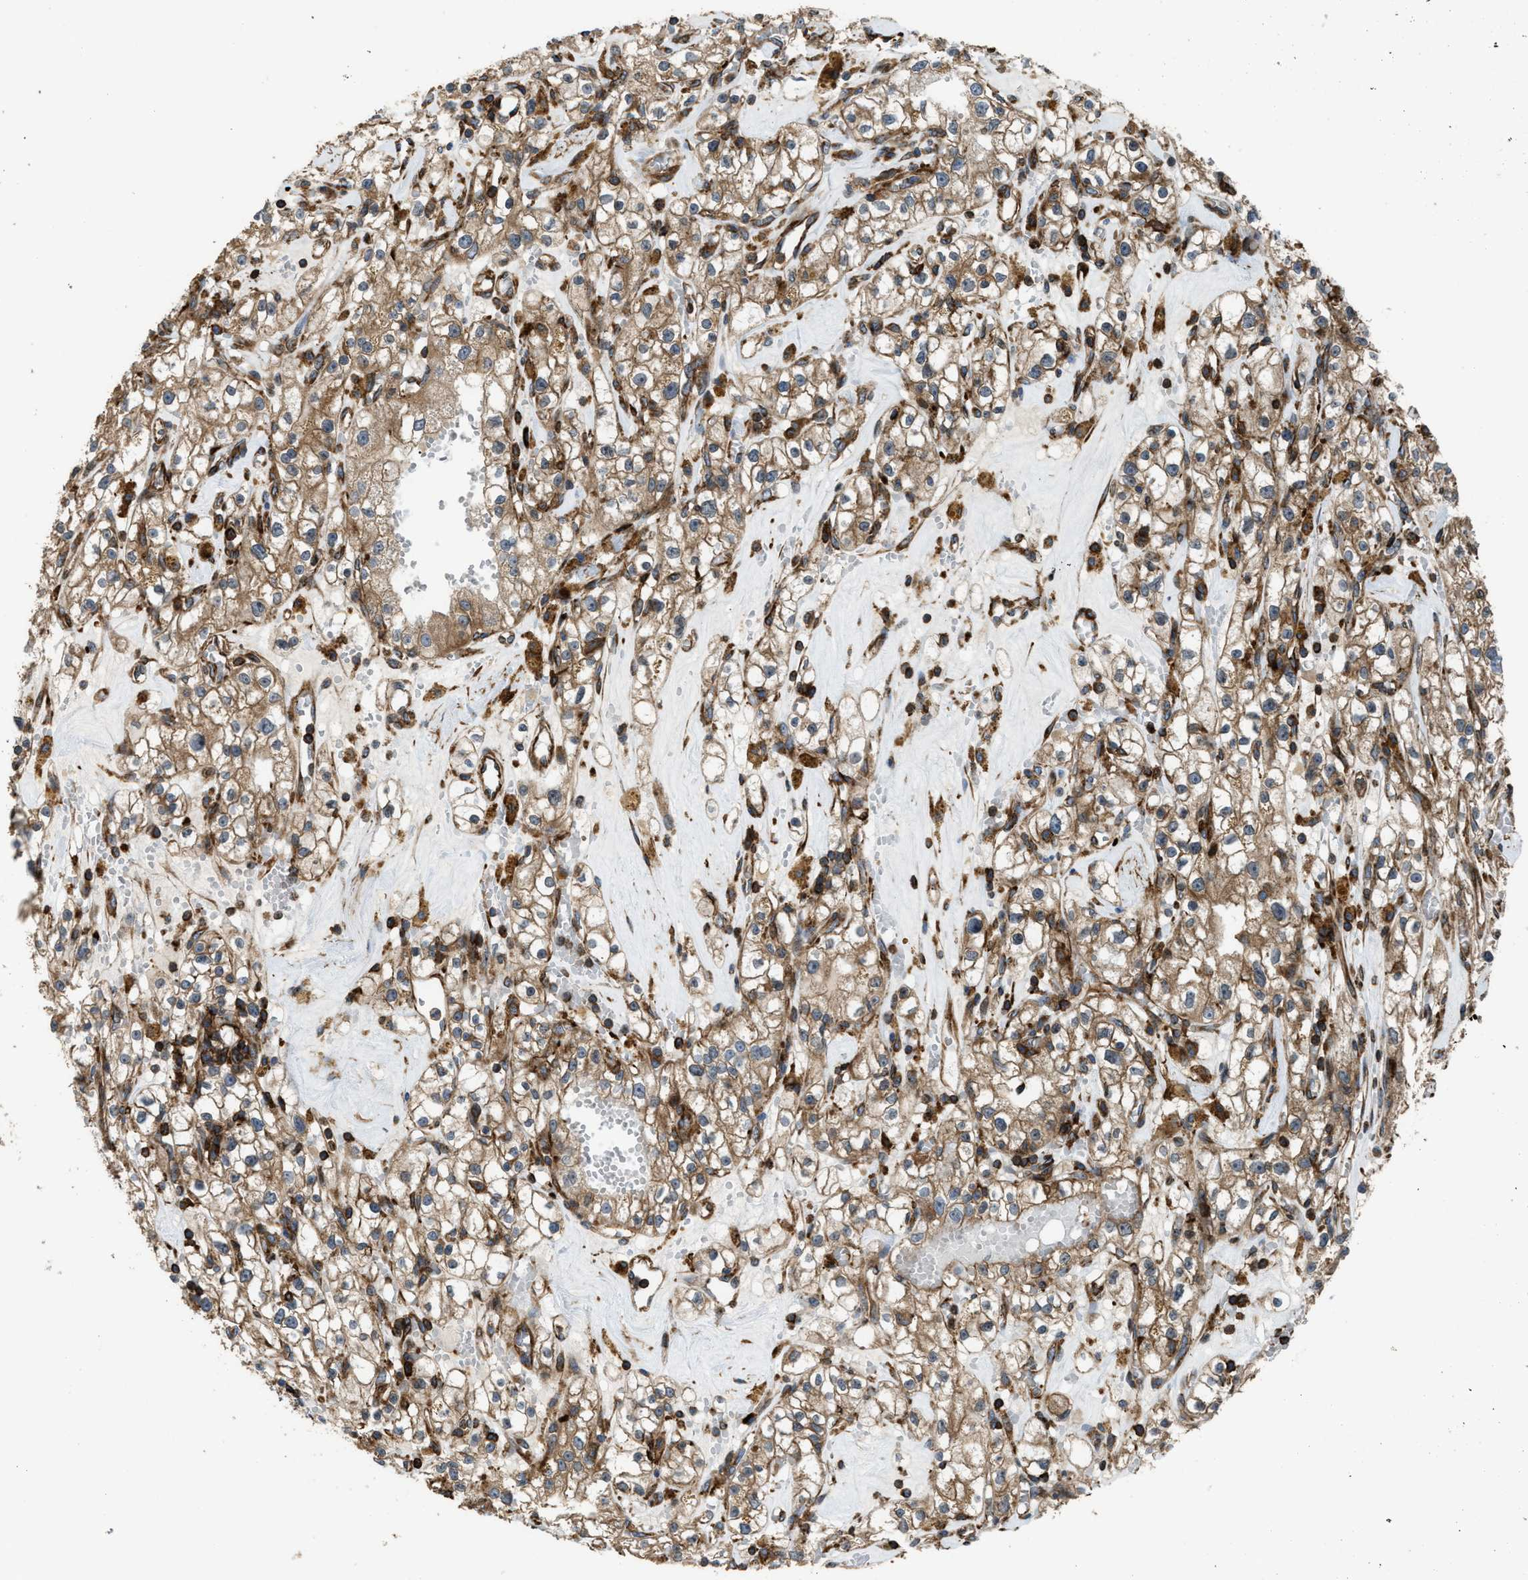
{"staining": {"intensity": "moderate", "quantity": ">75%", "location": "cytoplasmic/membranous"}, "tissue": "renal cancer", "cell_type": "Tumor cells", "image_type": "cancer", "snomed": [{"axis": "morphology", "description": "Adenocarcinoma, NOS"}, {"axis": "topography", "description": "Kidney"}], "caption": "Adenocarcinoma (renal) stained with immunohistochemistry (IHC) shows moderate cytoplasmic/membranous expression in about >75% of tumor cells. (DAB (3,3'-diaminobenzidine) IHC, brown staining for protein, blue staining for nuclei).", "gene": "EGLN1", "patient": {"sex": "male", "age": 56}}